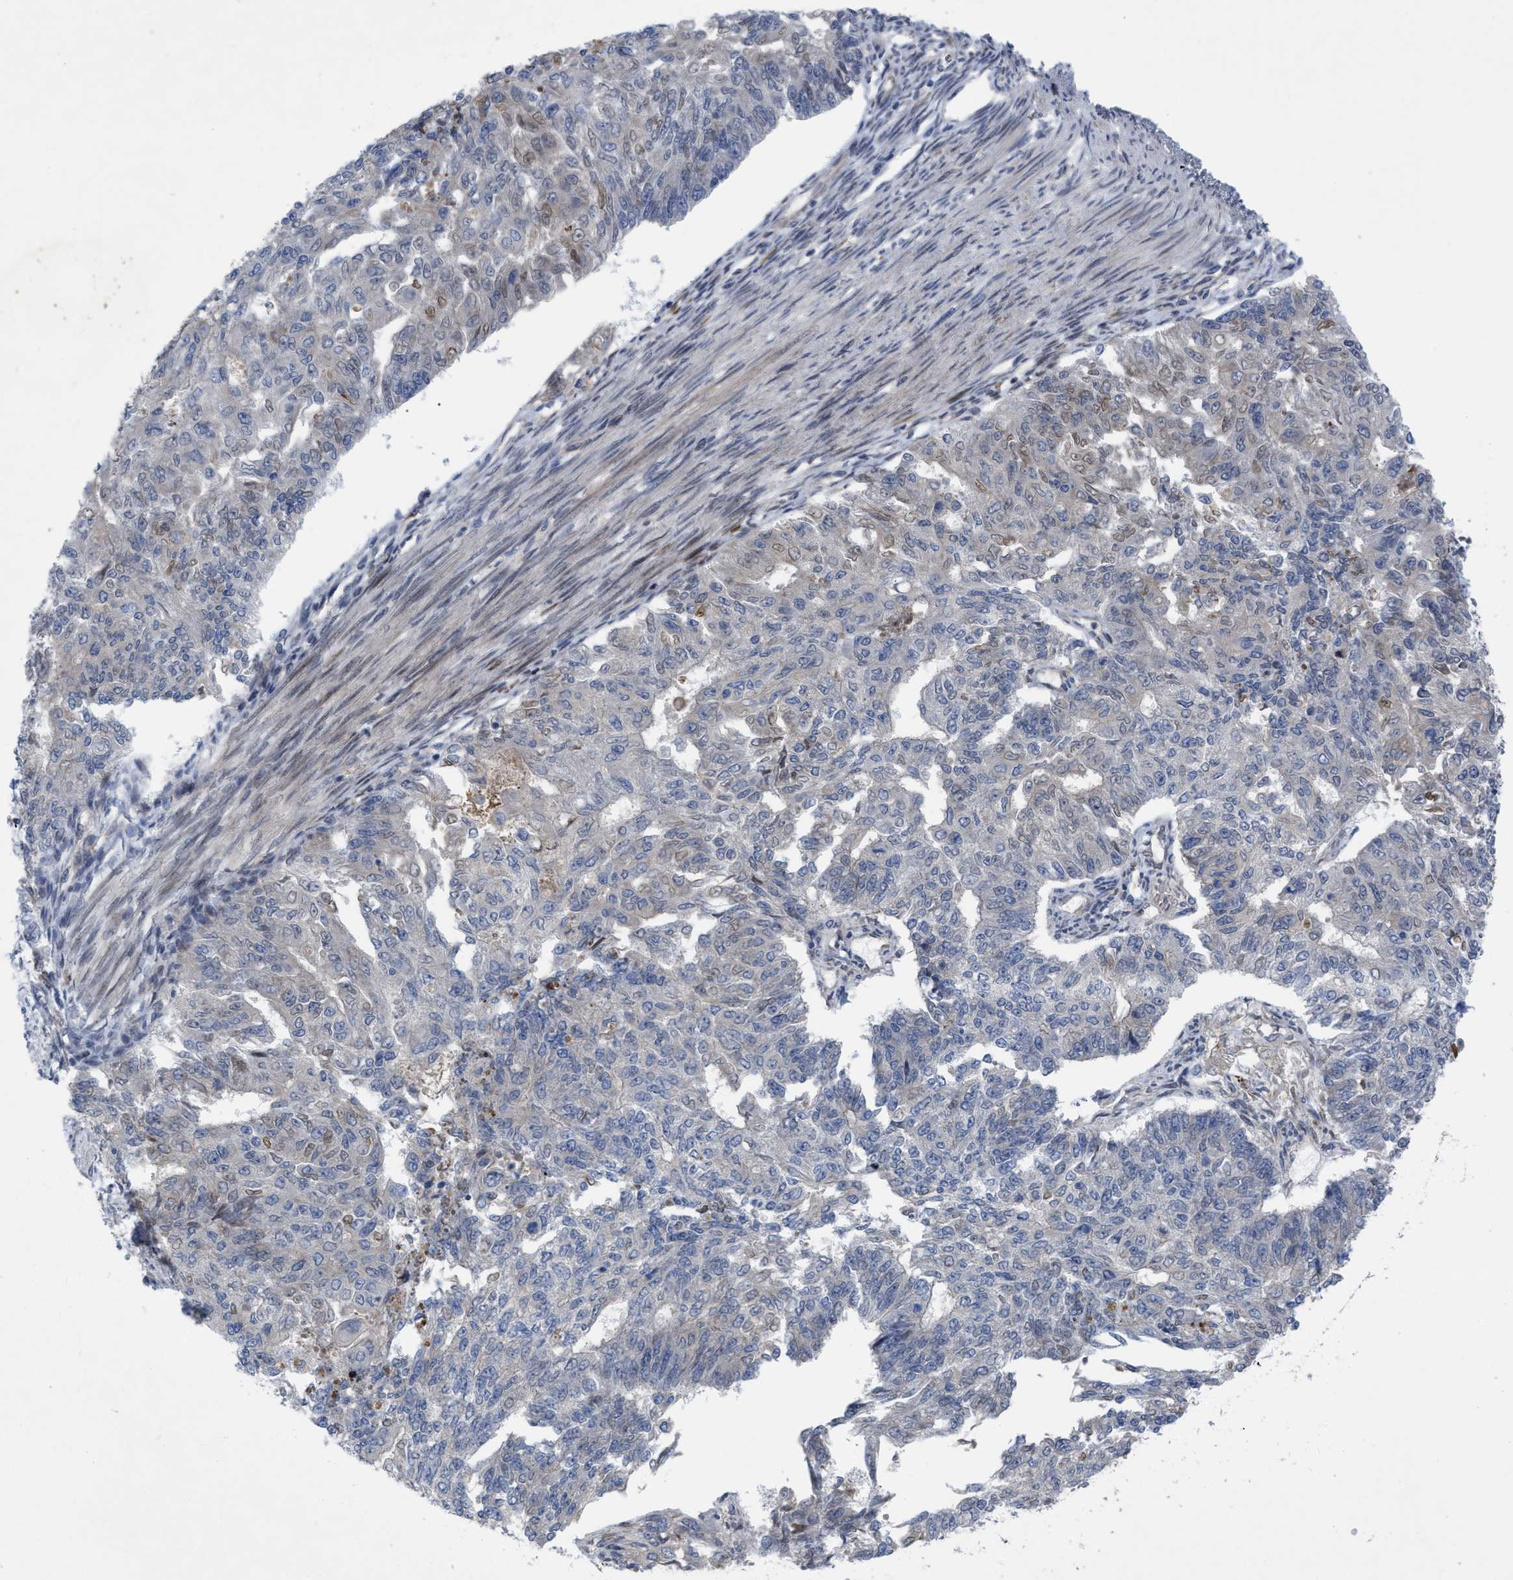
{"staining": {"intensity": "negative", "quantity": "none", "location": "none"}, "tissue": "endometrial cancer", "cell_type": "Tumor cells", "image_type": "cancer", "snomed": [{"axis": "morphology", "description": "Adenocarcinoma, NOS"}, {"axis": "topography", "description": "Endometrium"}], "caption": "Human endometrial adenocarcinoma stained for a protein using immunohistochemistry exhibits no positivity in tumor cells.", "gene": "NDEL1", "patient": {"sex": "female", "age": 32}}